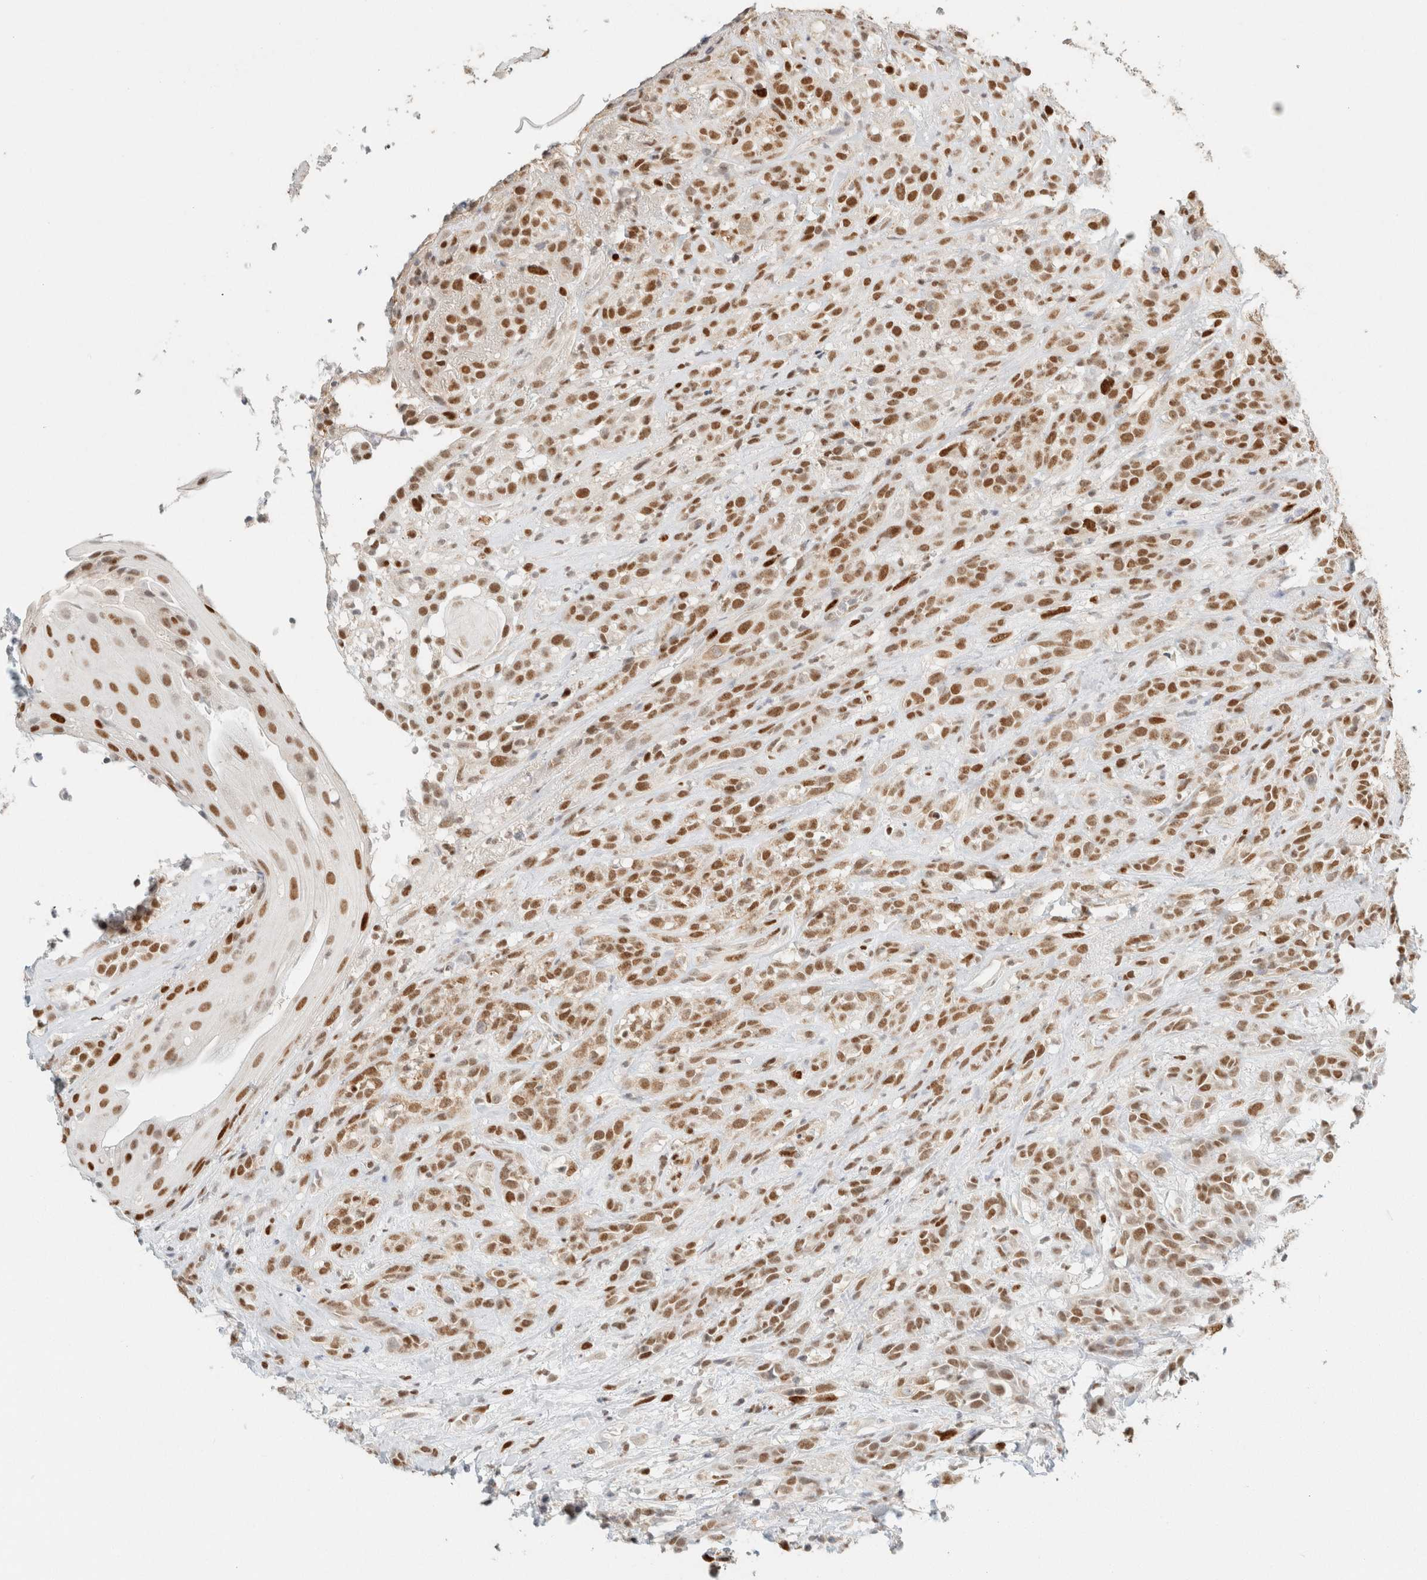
{"staining": {"intensity": "strong", "quantity": ">75%", "location": "nuclear"}, "tissue": "head and neck cancer", "cell_type": "Tumor cells", "image_type": "cancer", "snomed": [{"axis": "morphology", "description": "Normal tissue, NOS"}, {"axis": "morphology", "description": "Squamous cell carcinoma, NOS"}, {"axis": "topography", "description": "Cartilage tissue"}, {"axis": "topography", "description": "Head-Neck"}], "caption": "Immunohistochemistry (IHC) staining of head and neck cancer (squamous cell carcinoma), which demonstrates high levels of strong nuclear staining in approximately >75% of tumor cells indicating strong nuclear protein staining. The staining was performed using DAB (brown) for protein detection and nuclei were counterstained in hematoxylin (blue).", "gene": "DDB2", "patient": {"sex": "male", "age": 62}}